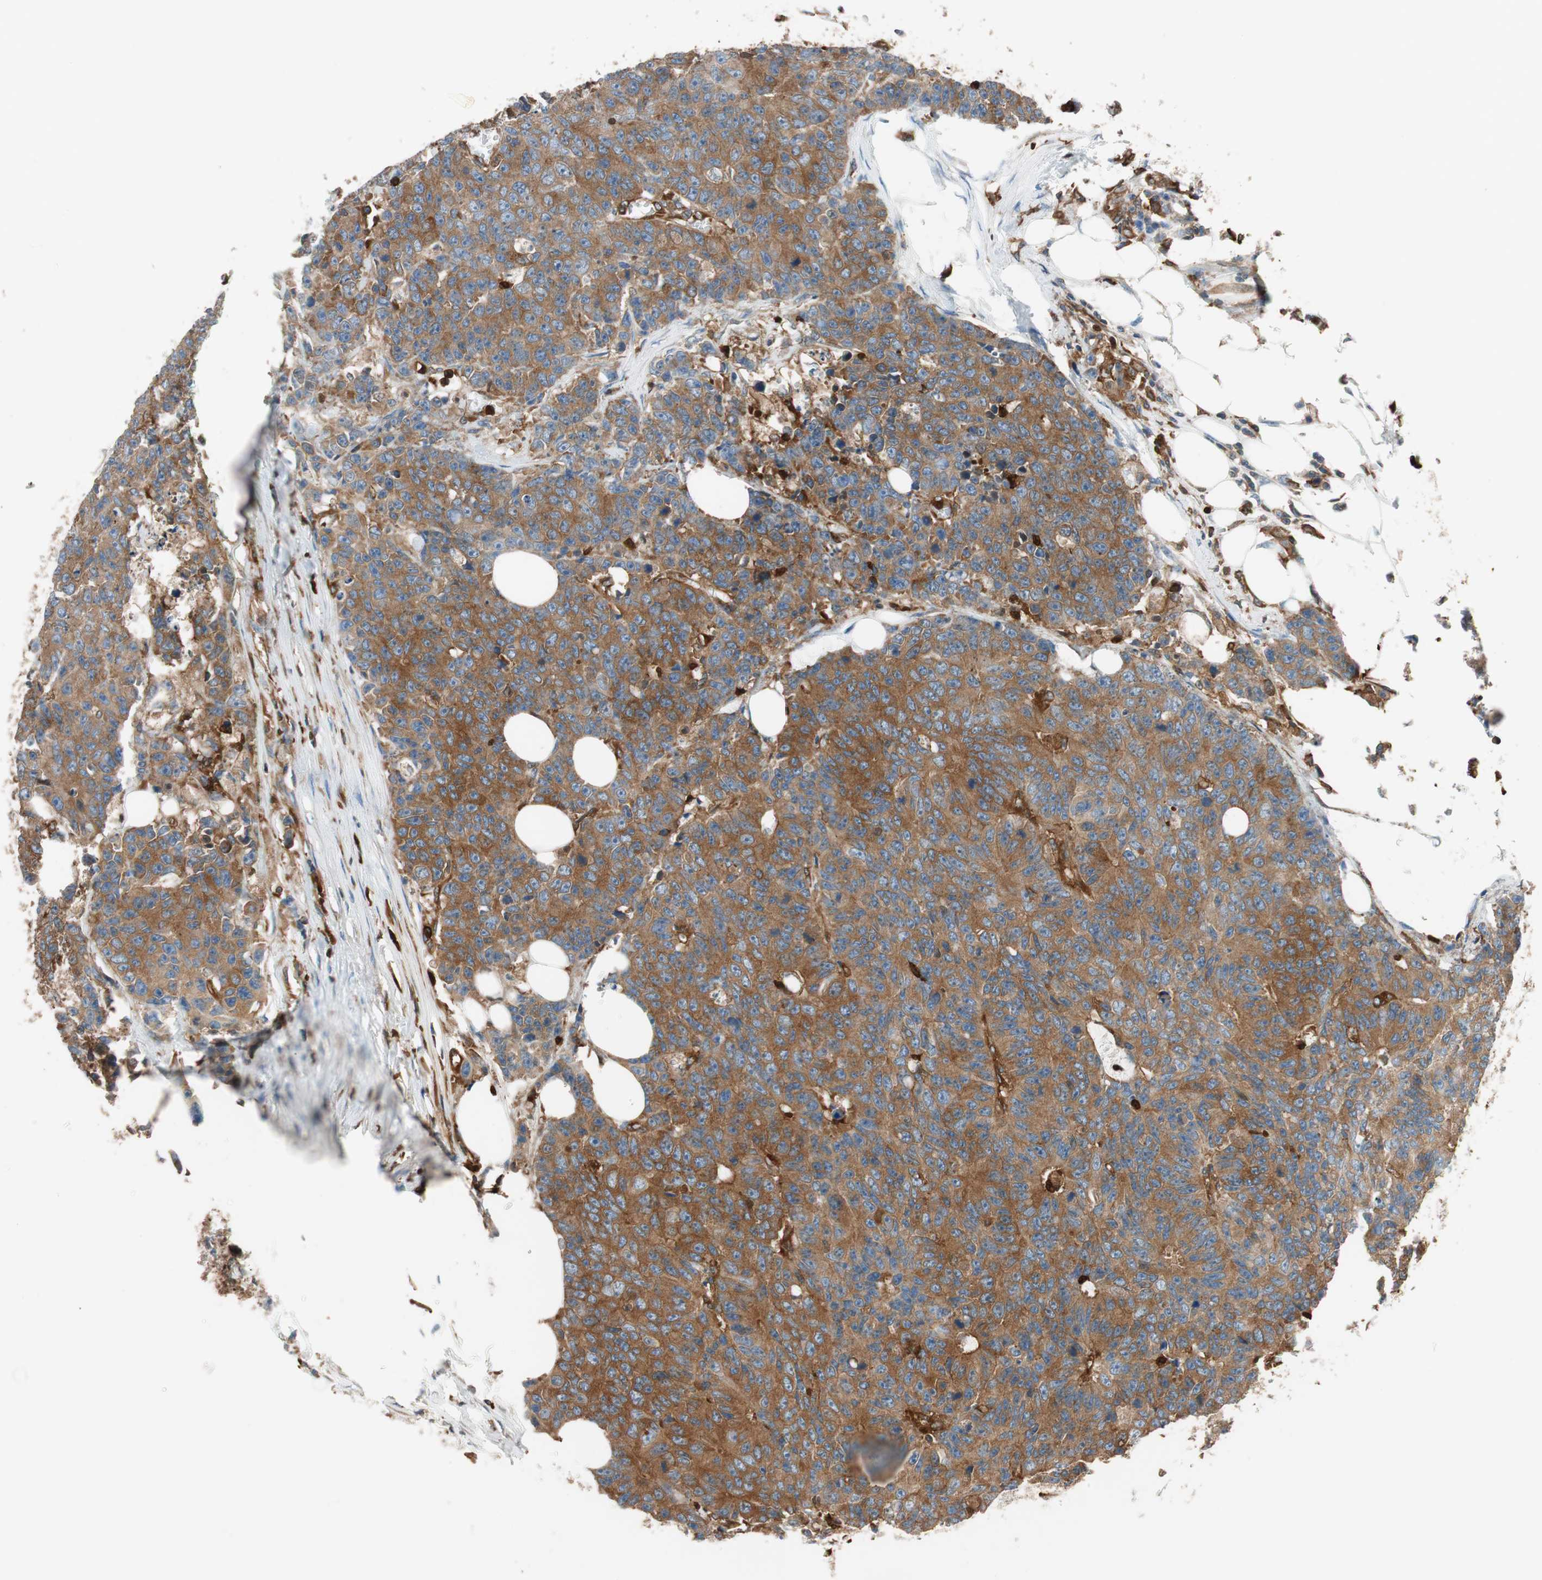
{"staining": {"intensity": "strong", "quantity": ">75%", "location": "cytoplasmic/membranous"}, "tissue": "colorectal cancer", "cell_type": "Tumor cells", "image_type": "cancer", "snomed": [{"axis": "morphology", "description": "Adenocarcinoma, NOS"}, {"axis": "topography", "description": "Colon"}], "caption": "Immunohistochemistry (IHC) image of neoplastic tissue: colorectal adenocarcinoma stained using immunohistochemistry (IHC) exhibits high levels of strong protein expression localized specifically in the cytoplasmic/membranous of tumor cells, appearing as a cytoplasmic/membranous brown color.", "gene": "VASP", "patient": {"sex": "female", "age": 86}}